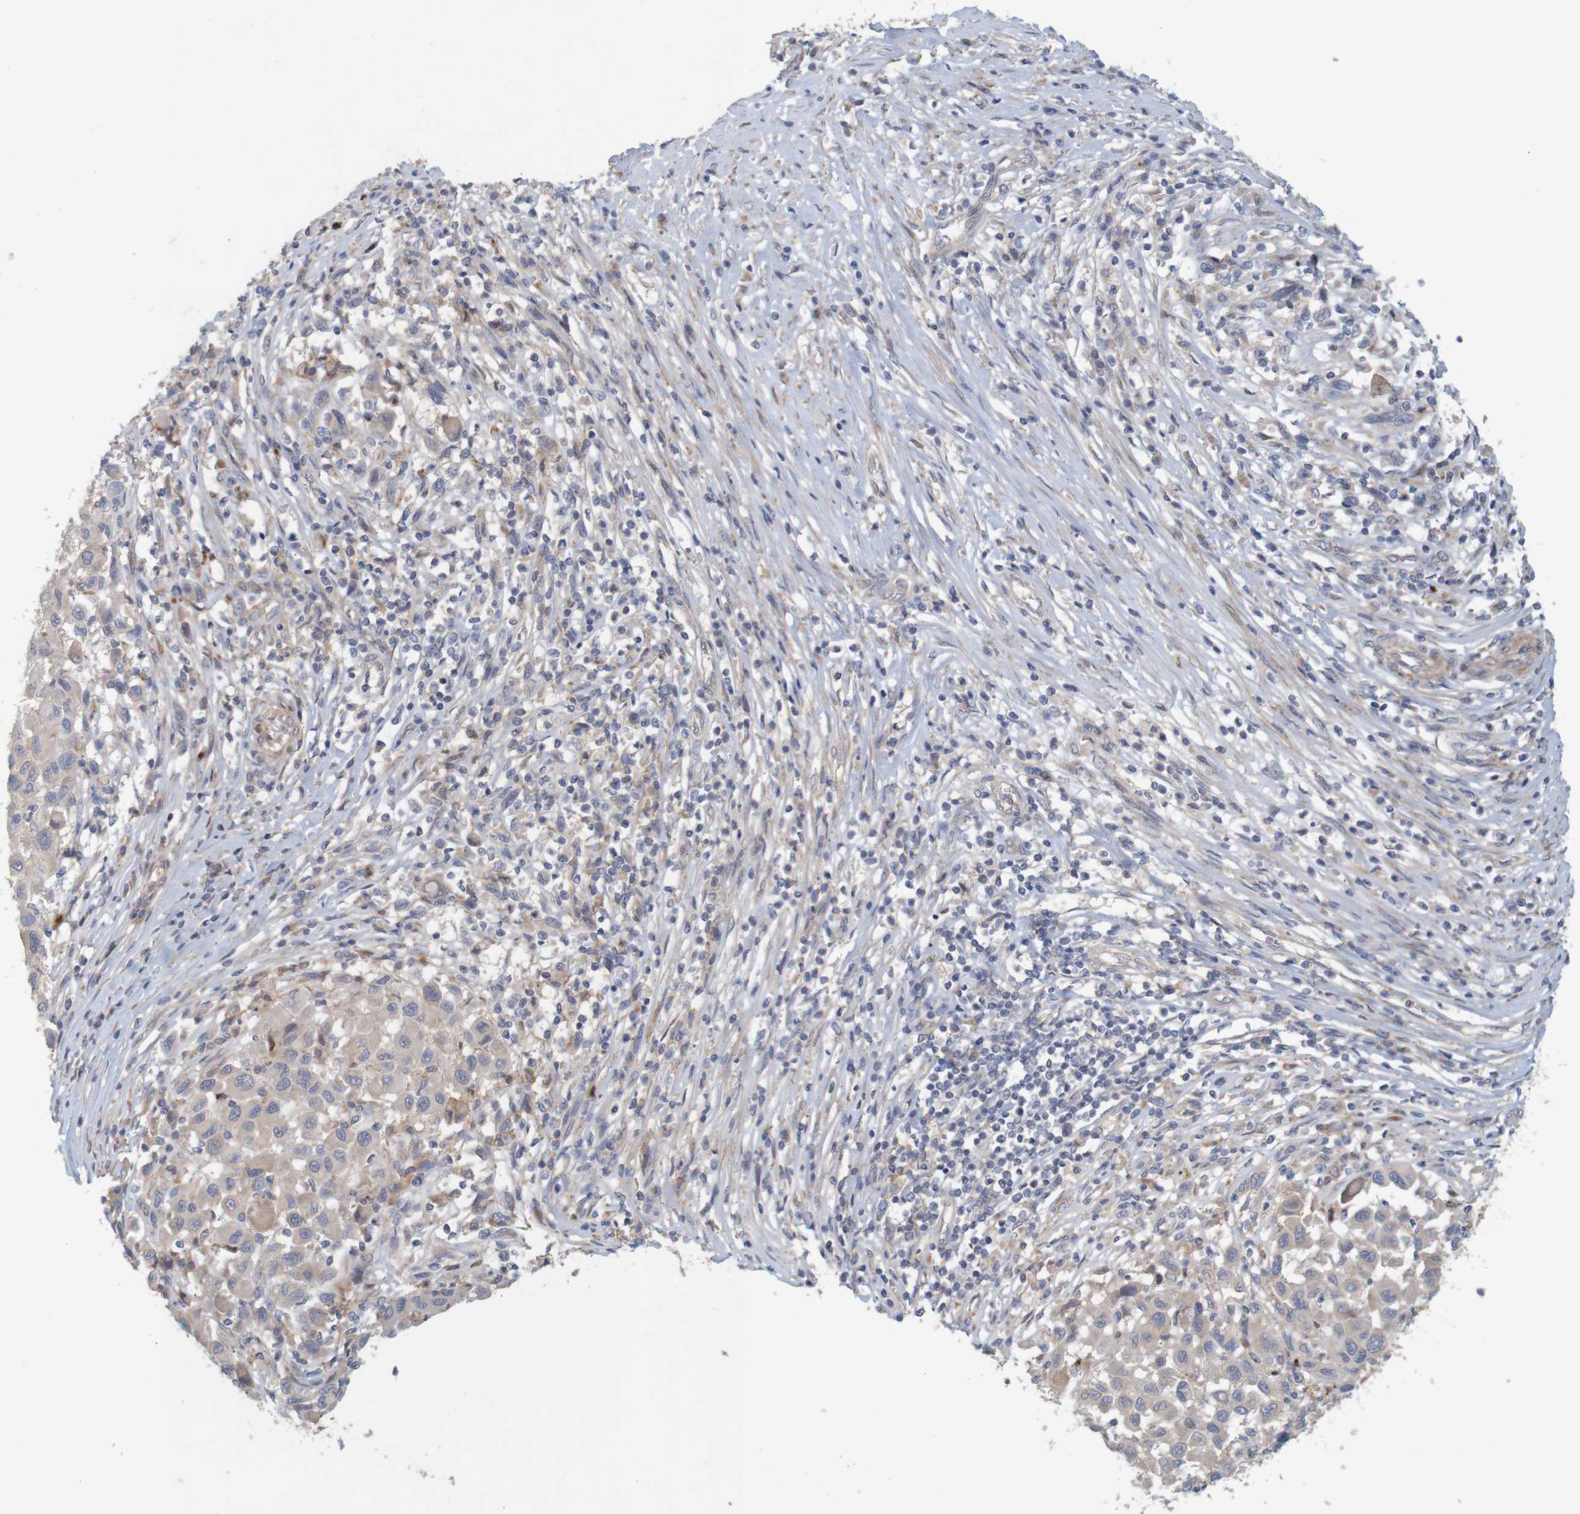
{"staining": {"intensity": "weak", "quantity": "<25%", "location": "cytoplasmic/membranous"}, "tissue": "melanoma", "cell_type": "Tumor cells", "image_type": "cancer", "snomed": [{"axis": "morphology", "description": "Malignant melanoma, Metastatic site"}, {"axis": "topography", "description": "Lymph node"}], "caption": "IHC image of human malignant melanoma (metastatic site) stained for a protein (brown), which demonstrates no positivity in tumor cells. (Stains: DAB (3,3'-diaminobenzidine) IHC with hematoxylin counter stain, Microscopy: brightfield microscopy at high magnification).", "gene": "KRT23", "patient": {"sex": "male", "age": 61}}